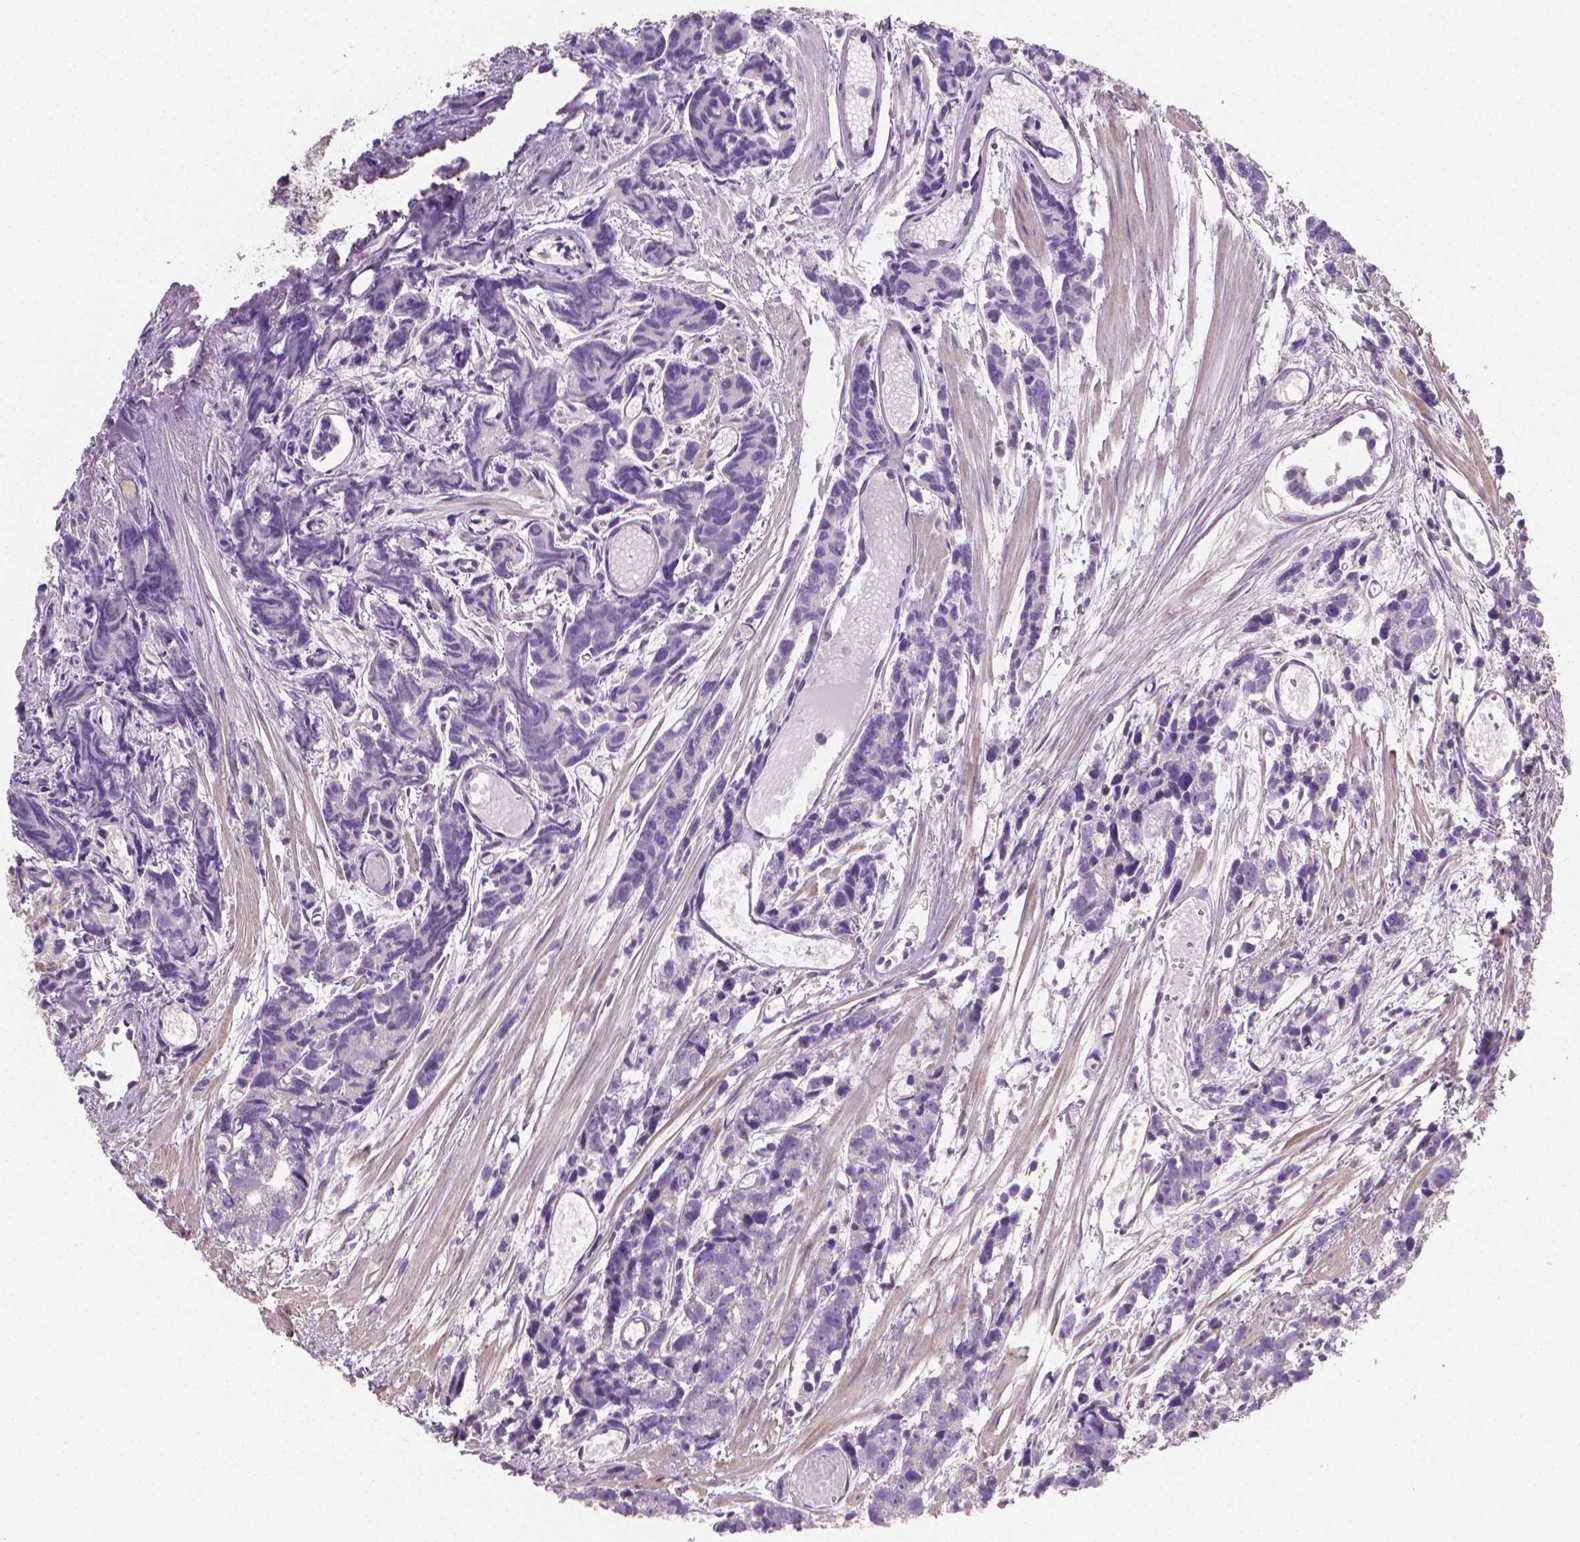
{"staining": {"intensity": "negative", "quantity": "none", "location": "none"}, "tissue": "prostate cancer", "cell_type": "Tumor cells", "image_type": "cancer", "snomed": [{"axis": "morphology", "description": "Adenocarcinoma, High grade"}, {"axis": "topography", "description": "Prostate"}], "caption": "The image demonstrates no significant expression in tumor cells of prostate adenocarcinoma (high-grade). (Brightfield microscopy of DAB (3,3'-diaminobenzidine) immunohistochemistry at high magnification).", "gene": "CATIP", "patient": {"sex": "male", "age": 77}}